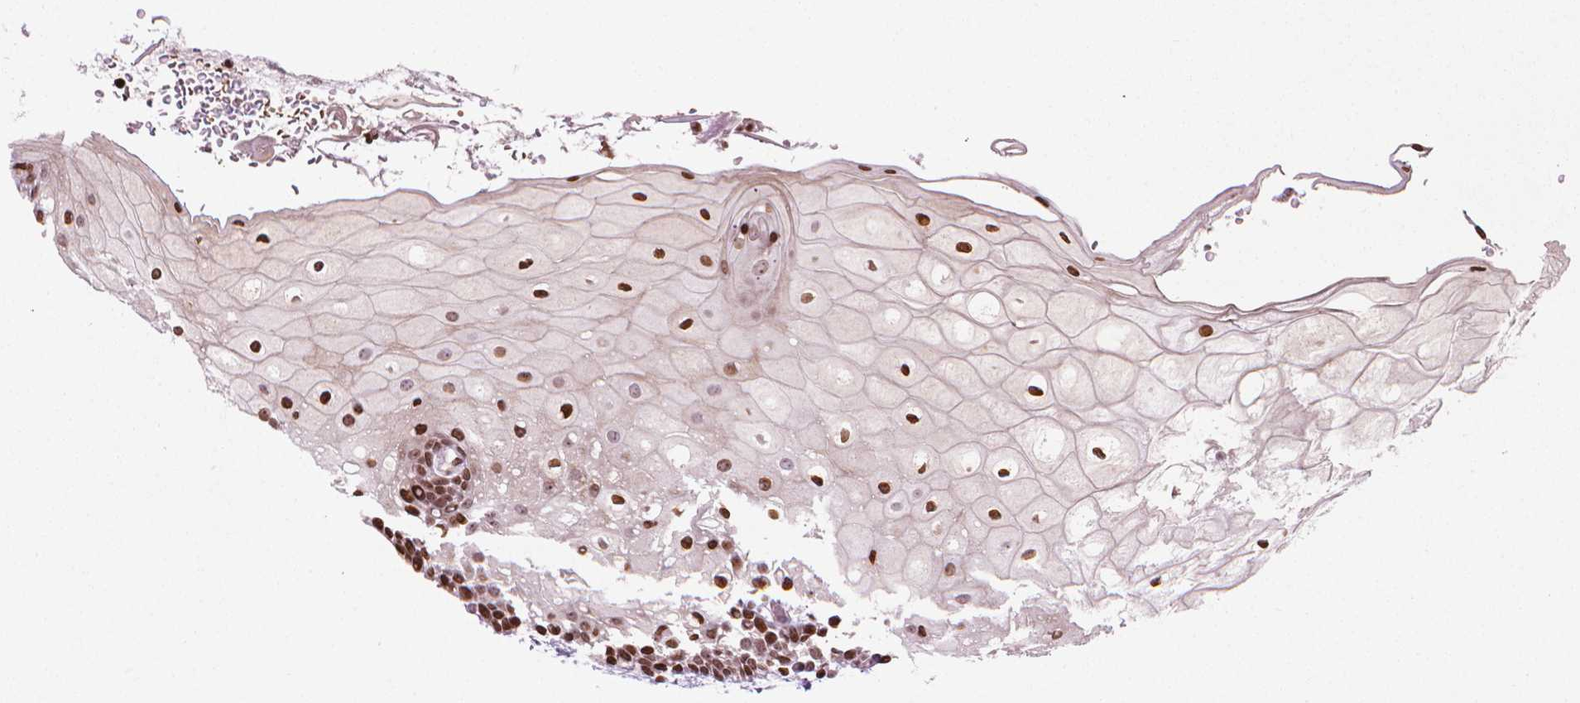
{"staining": {"intensity": "moderate", "quantity": ">75%", "location": "nuclear"}, "tissue": "oral mucosa", "cell_type": "Squamous epithelial cells", "image_type": "normal", "snomed": [{"axis": "morphology", "description": "Normal tissue, NOS"}, {"axis": "morphology", "description": "Squamous cell carcinoma, NOS"}, {"axis": "topography", "description": "Oral tissue"}, {"axis": "topography", "description": "Head-Neck"}], "caption": "Immunohistochemistry (IHC) of benign human oral mucosa demonstrates medium levels of moderate nuclear positivity in approximately >75% of squamous epithelial cells. Using DAB (3,3'-diaminobenzidine) (brown) and hematoxylin (blue) stains, captured at high magnification using brightfield microscopy.", "gene": "PIP4K2A", "patient": {"sex": "male", "age": 69}}